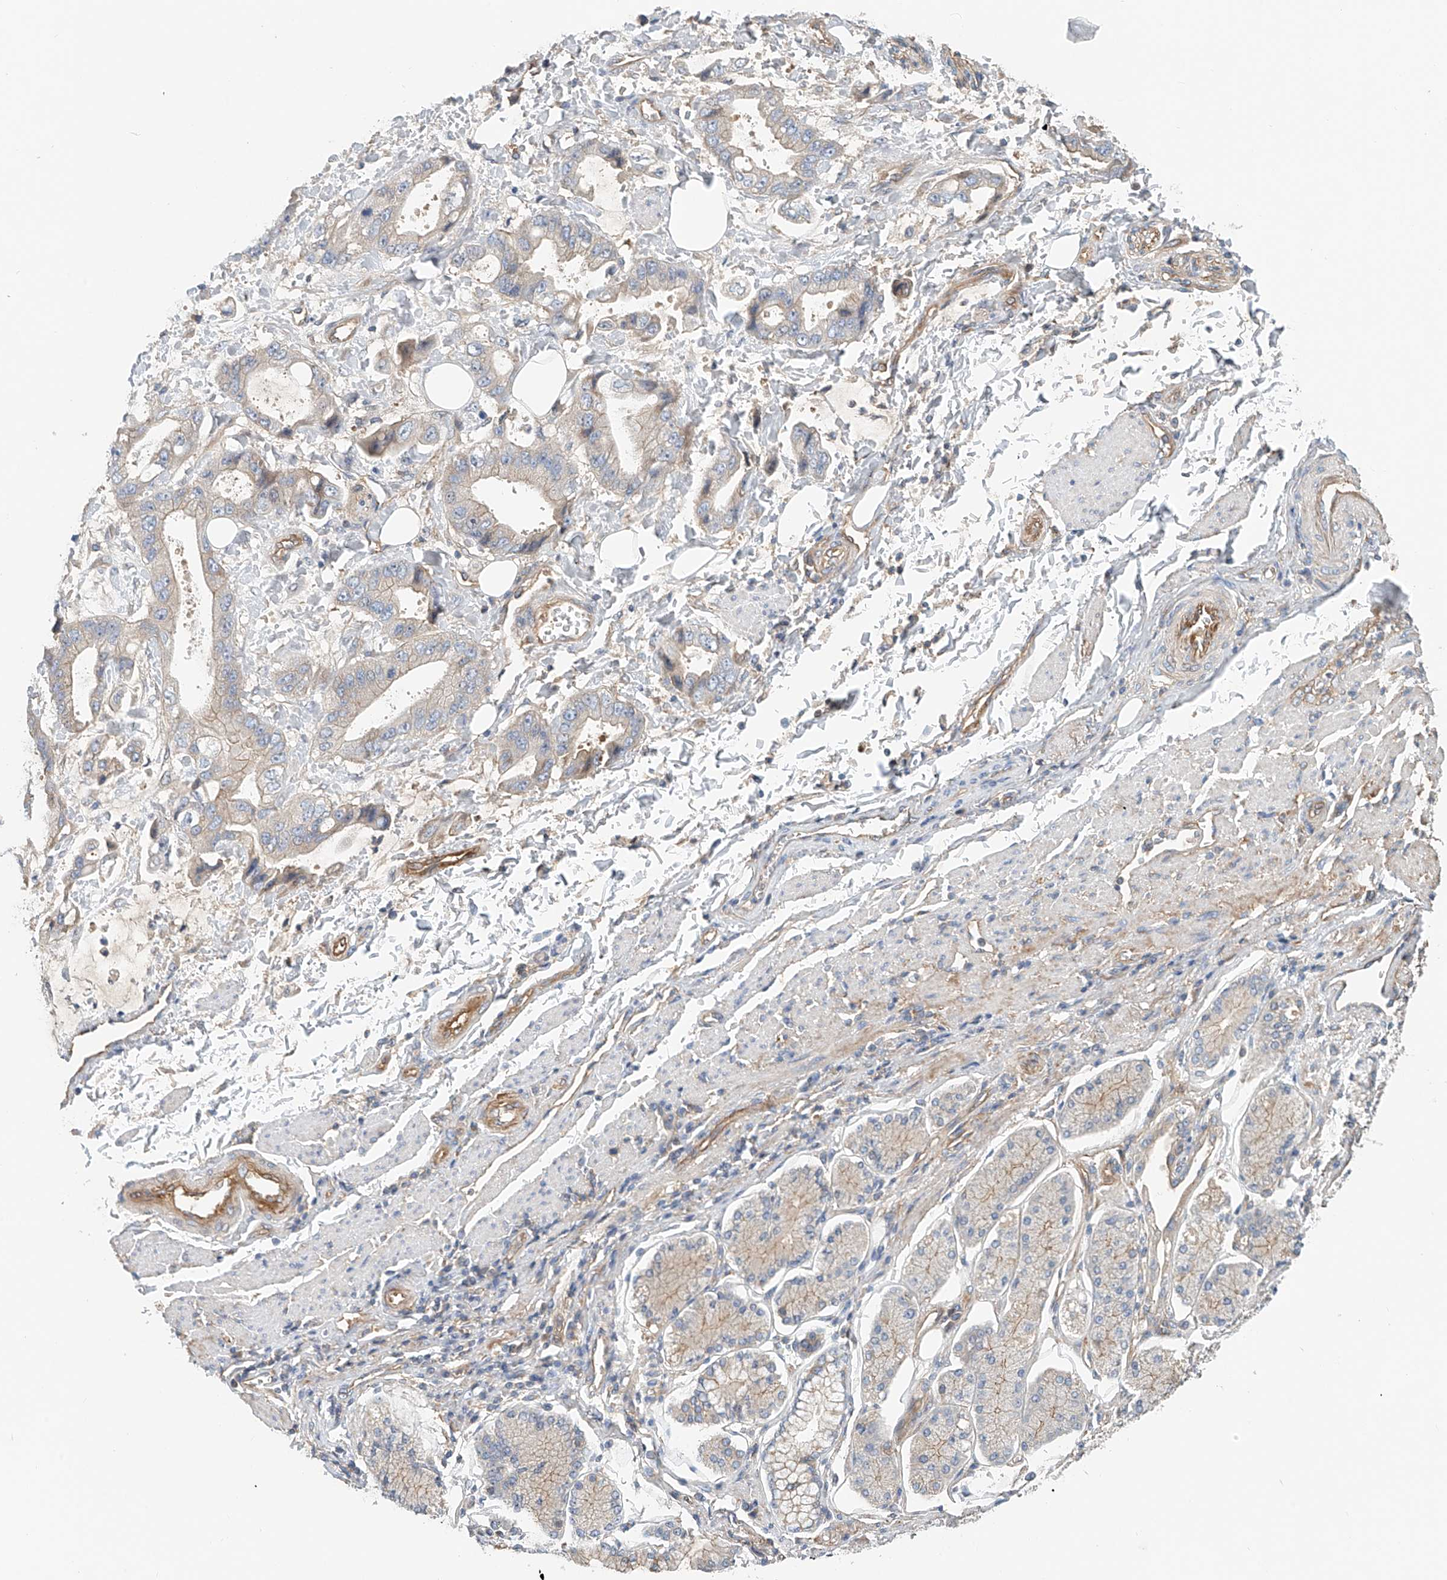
{"staining": {"intensity": "weak", "quantity": "25%-75%", "location": "cytoplasmic/membranous"}, "tissue": "stomach cancer", "cell_type": "Tumor cells", "image_type": "cancer", "snomed": [{"axis": "morphology", "description": "Adenocarcinoma, NOS"}, {"axis": "topography", "description": "Stomach"}], "caption": "An image of stomach adenocarcinoma stained for a protein demonstrates weak cytoplasmic/membranous brown staining in tumor cells. (brown staining indicates protein expression, while blue staining denotes nuclei).", "gene": "FRYL", "patient": {"sex": "male", "age": 62}}